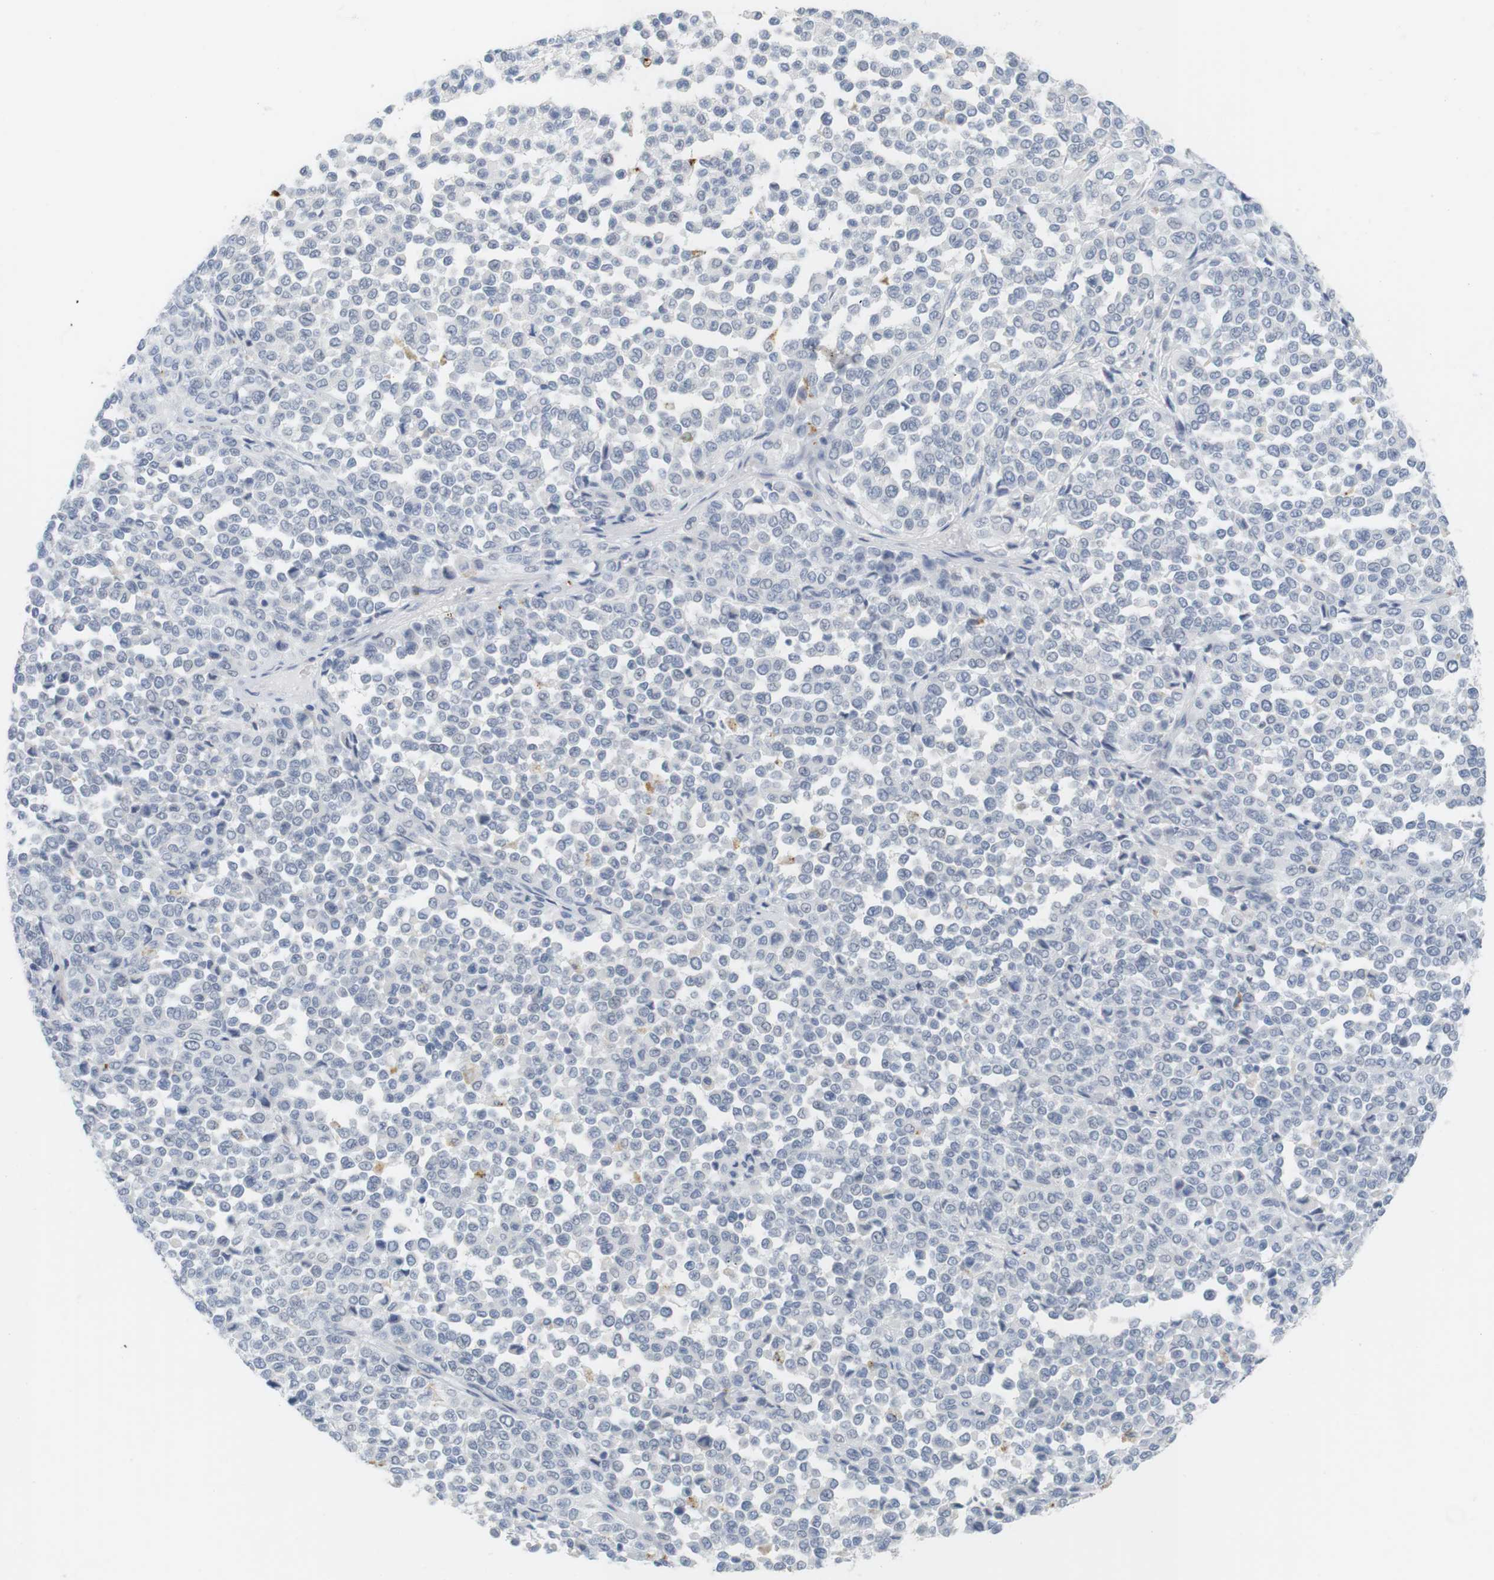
{"staining": {"intensity": "negative", "quantity": "none", "location": "none"}, "tissue": "melanoma", "cell_type": "Tumor cells", "image_type": "cancer", "snomed": [{"axis": "morphology", "description": "Malignant melanoma, Metastatic site"}, {"axis": "topography", "description": "Pancreas"}], "caption": "Immunohistochemical staining of human malignant melanoma (metastatic site) exhibits no significant staining in tumor cells.", "gene": "YIPF1", "patient": {"sex": "female", "age": 30}}